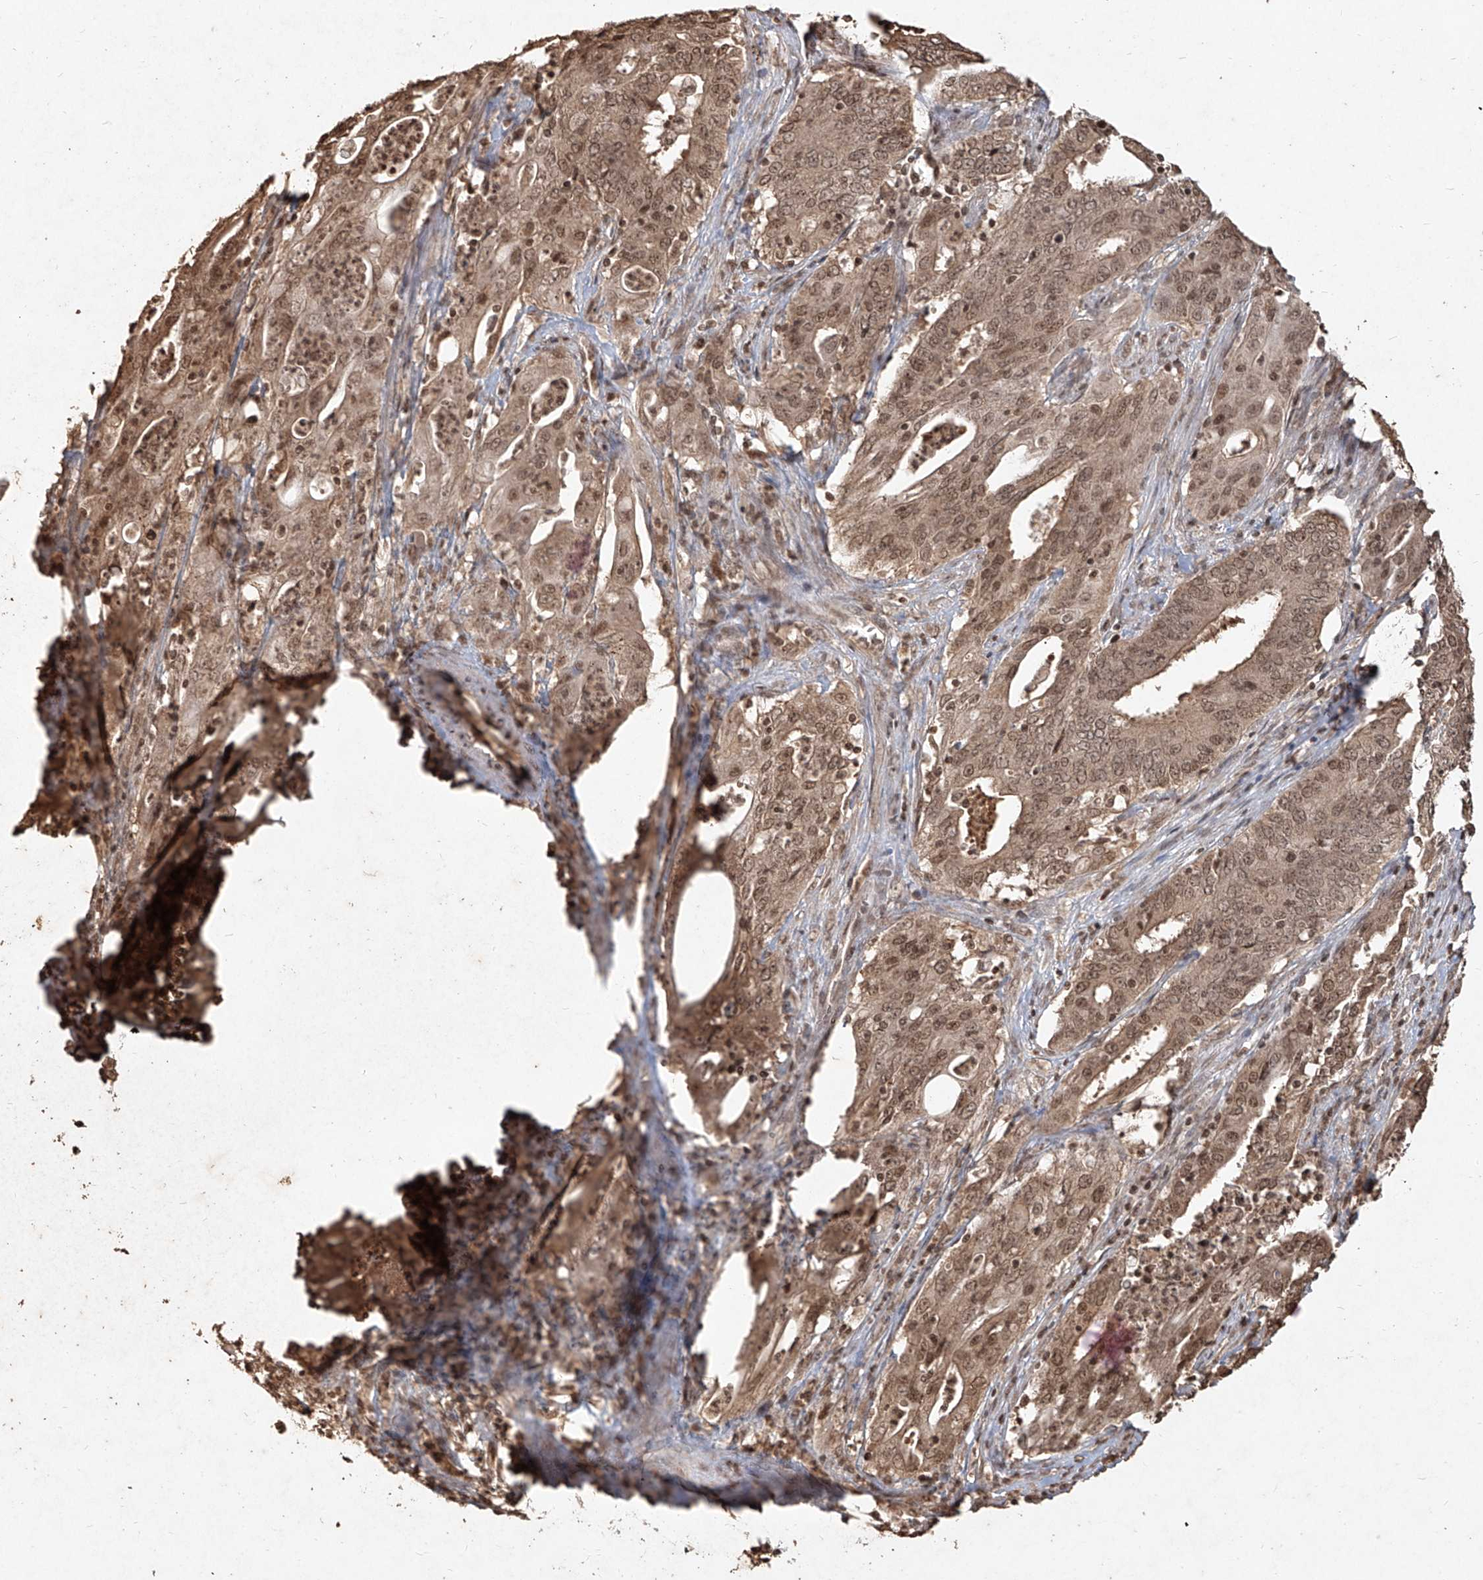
{"staining": {"intensity": "moderate", "quantity": ">75%", "location": "cytoplasmic/membranous,nuclear"}, "tissue": "cervical cancer", "cell_type": "Tumor cells", "image_type": "cancer", "snomed": [{"axis": "morphology", "description": "Adenocarcinoma, NOS"}, {"axis": "topography", "description": "Cervix"}], "caption": "Tumor cells show medium levels of moderate cytoplasmic/membranous and nuclear staining in approximately >75% of cells in human adenocarcinoma (cervical).", "gene": "UBE2K", "patient": {"sex": "female", "age": 44}}